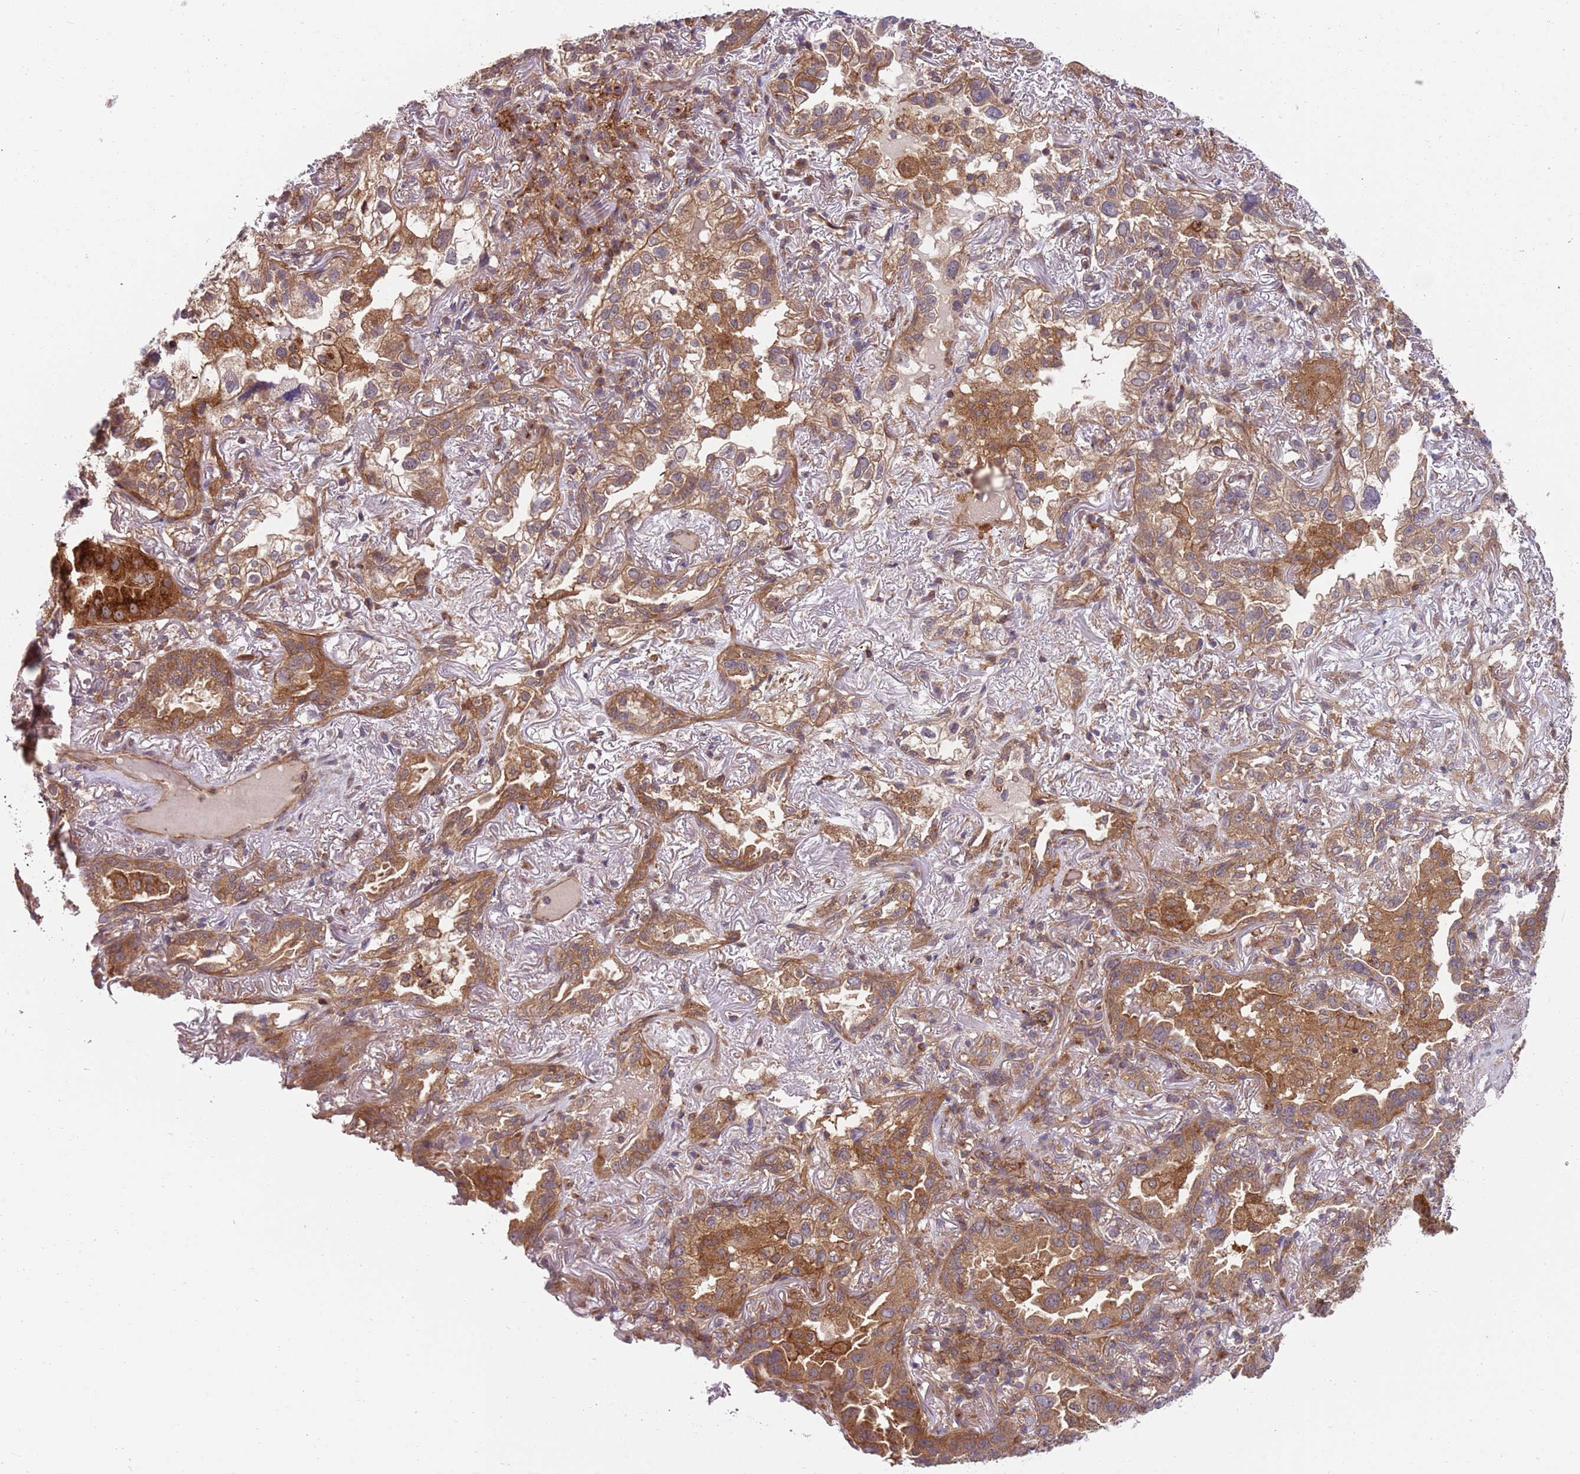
{"staining": {"intensity": "moderate", "quantity": ">75%", "location": "cytoplasmic/membranous"}, "tissue": "lung cancer", "cell_type": "Tumor cells", "image_type": "cancer", "snomed": [{"axis": "morphology", "description": "Adenocarcinoma, NOS"}, {"axis": "topography", "description": "Lung"}], "caption": "Lung adenocarcinoma stained with a brown dye displays moderate cytoplasmic/membranous positive staining in about >75% of tumor cells.", "gene": "GGA1", "patient": {"sex": "female", "age": 69}}